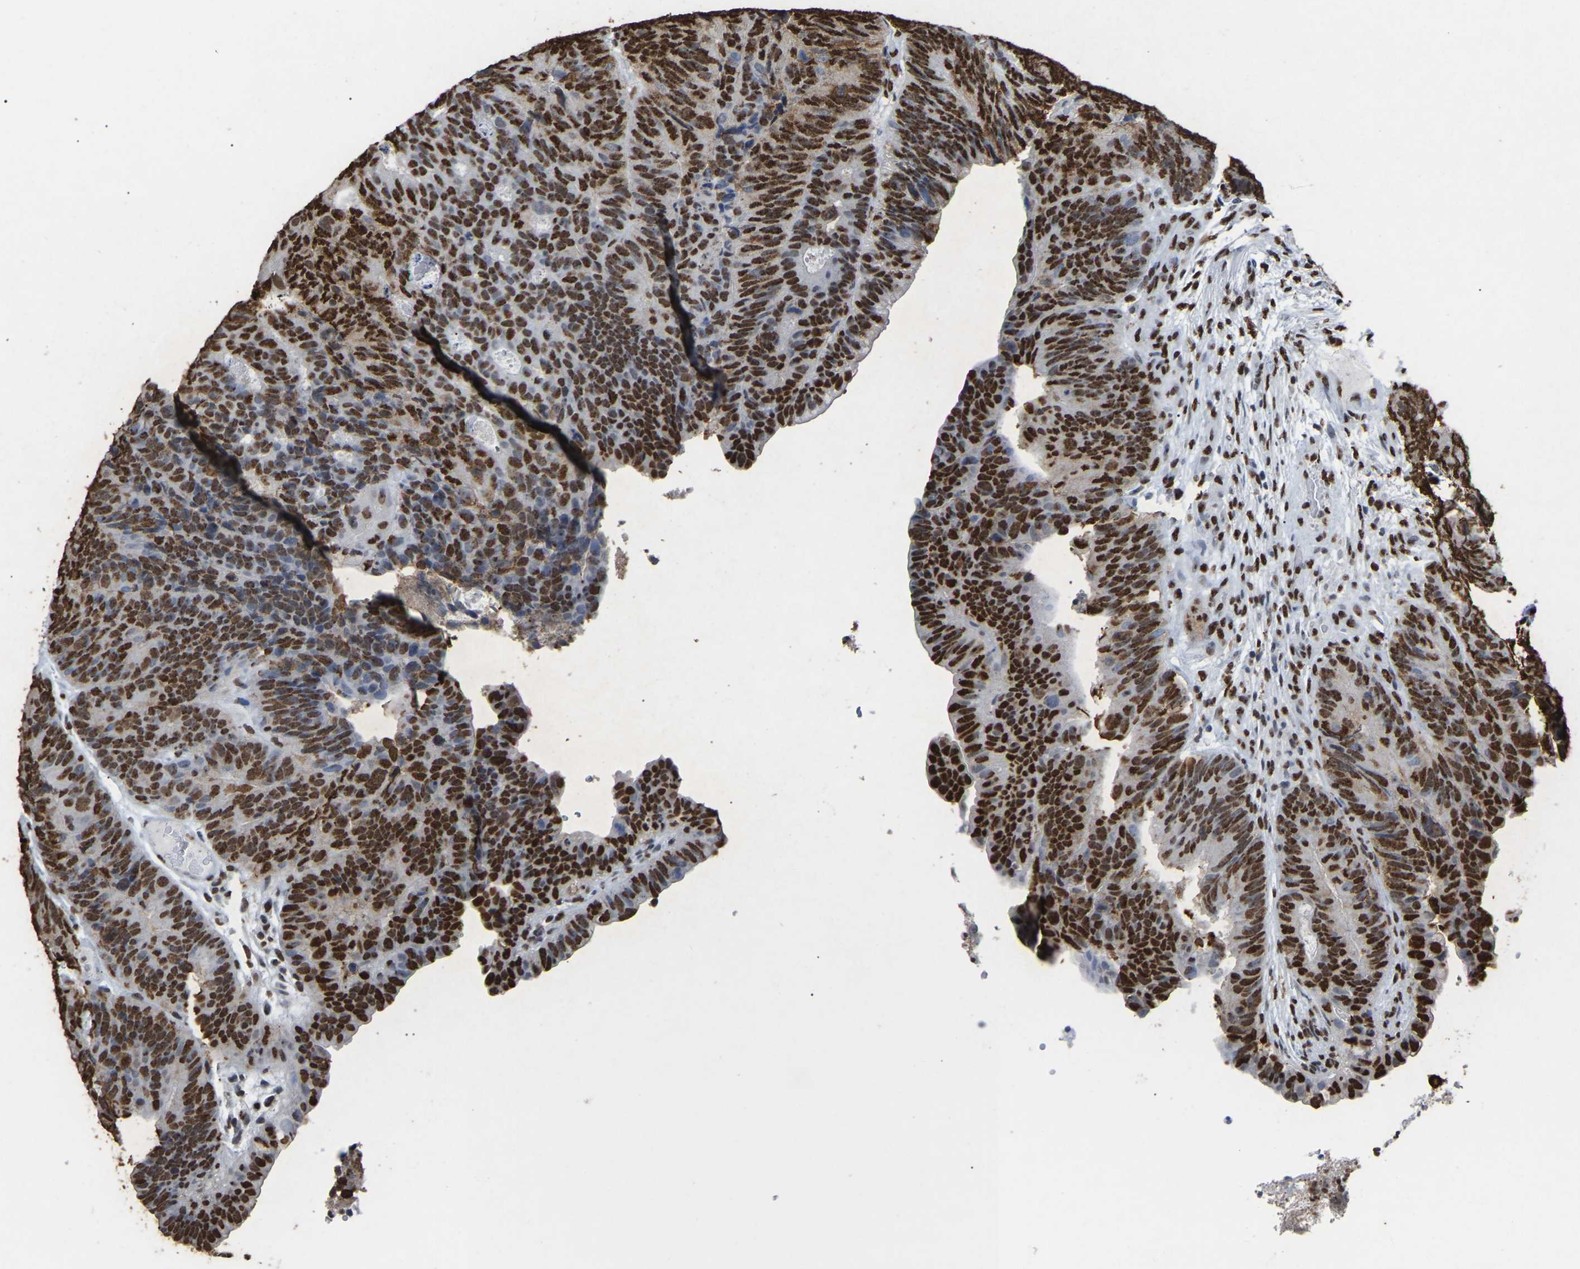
{"staining": {"intensity": "strong", "quantity": ">75%", "location": "nuclear"}, "tissue": "colorectal cancer", "cell_type": "Tumor cells", "image_type": "cancer", "snomed": [{"axis": "morphology", "description": "Adenocarcinoma, NOS"}, {"axis": "topography", "description": "Colon"}], "caption": "Colorectal cancer stained with IHC displays strong nuclear expression in about >75% of tumor cells.", "gene": "RBL2", "patient": {"sex": "female", "age": 67}}